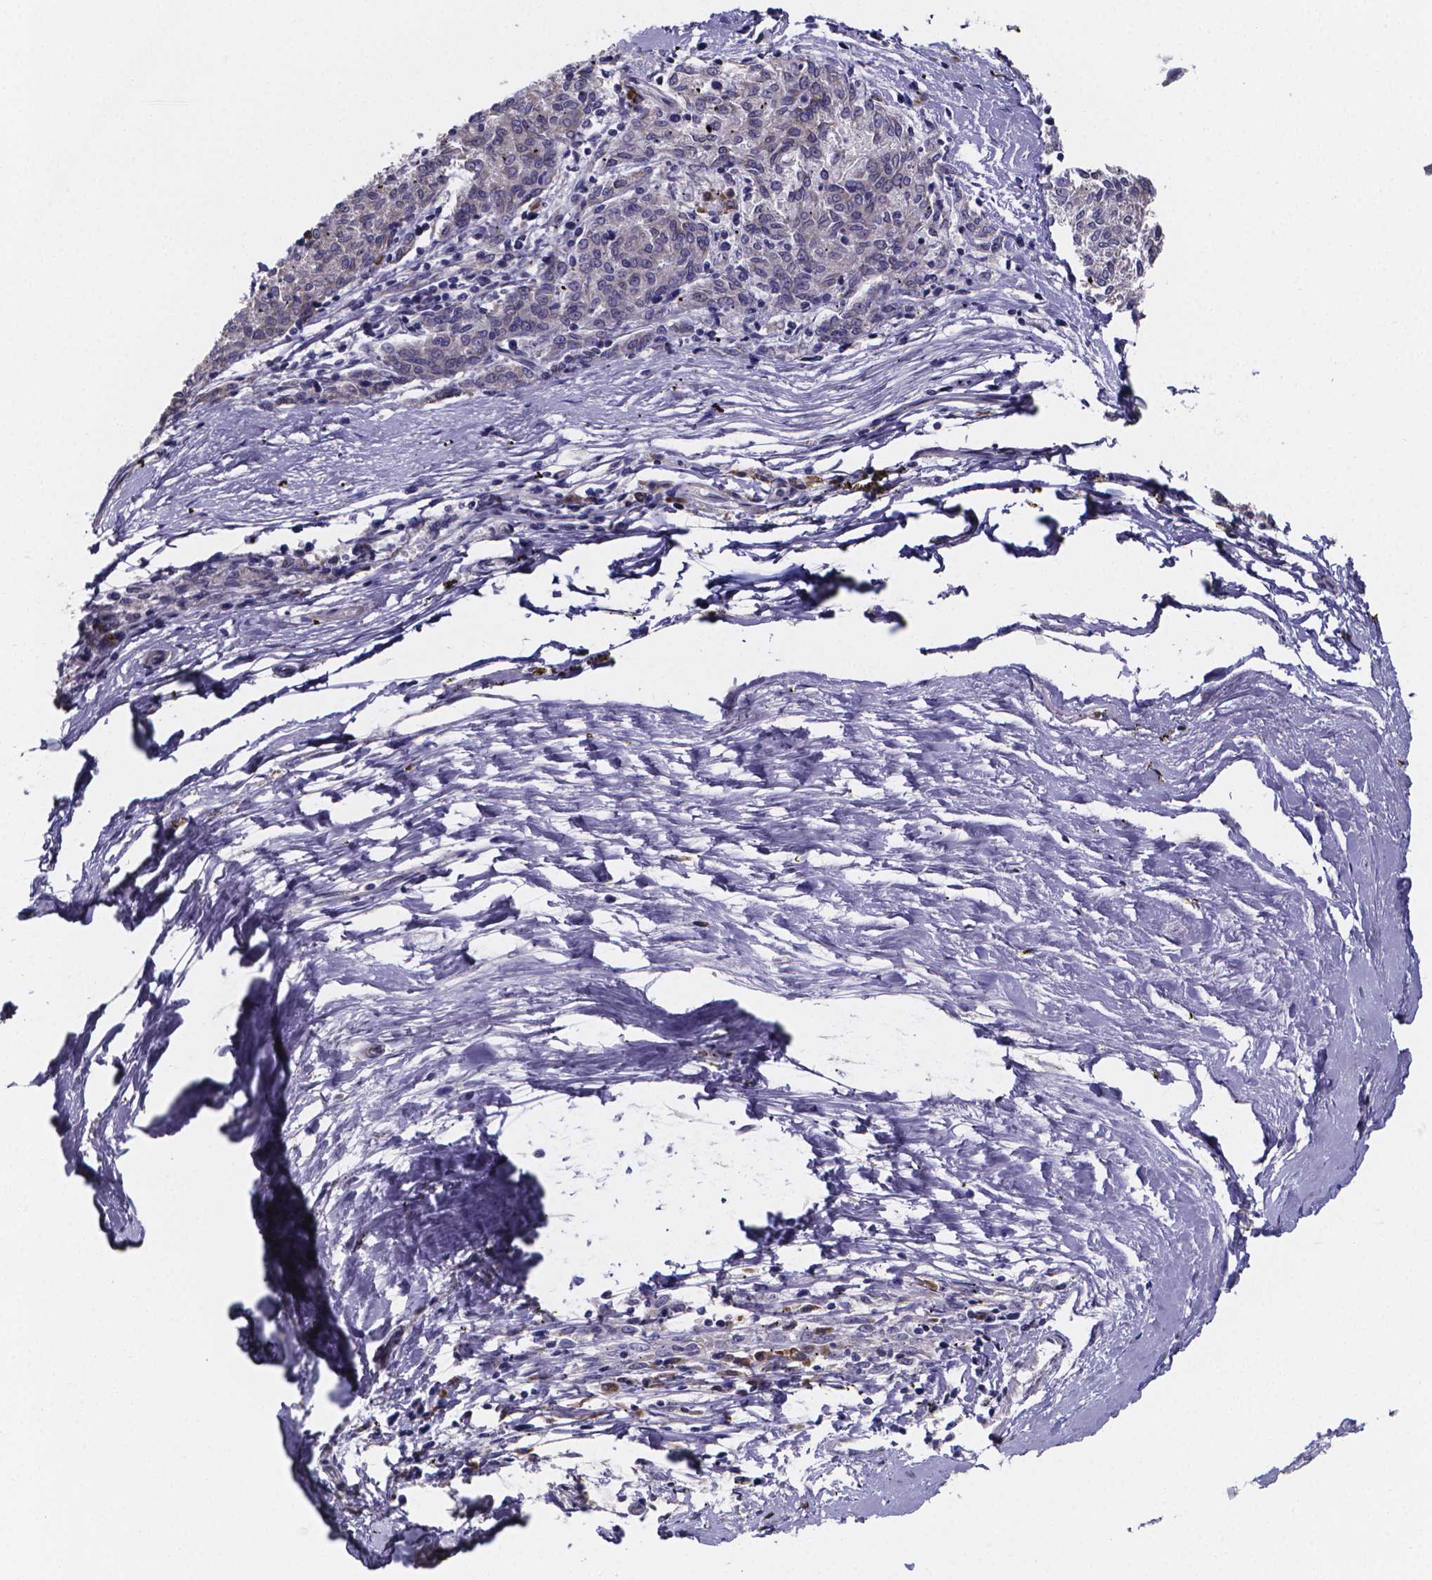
{"staining": {"intensity": "negative", "quantity": "none", "location": "none"}, "tissue": "melanoma", "cell_type": "Tumor cells", "image_type": "cancer", "snomed": [{"axis": "morphology", "description": "Malignant melanoma, NOS"}, {"axis": "topography", "description": "Skin"}], "caption": "High power microscopy photomicrograph of an immunohistochemistry image of malignant melanoma, revealing no significant positivity in tumor cells.", "gene": "GABRA3", "patient": {"sex": "female", "age": 72}}